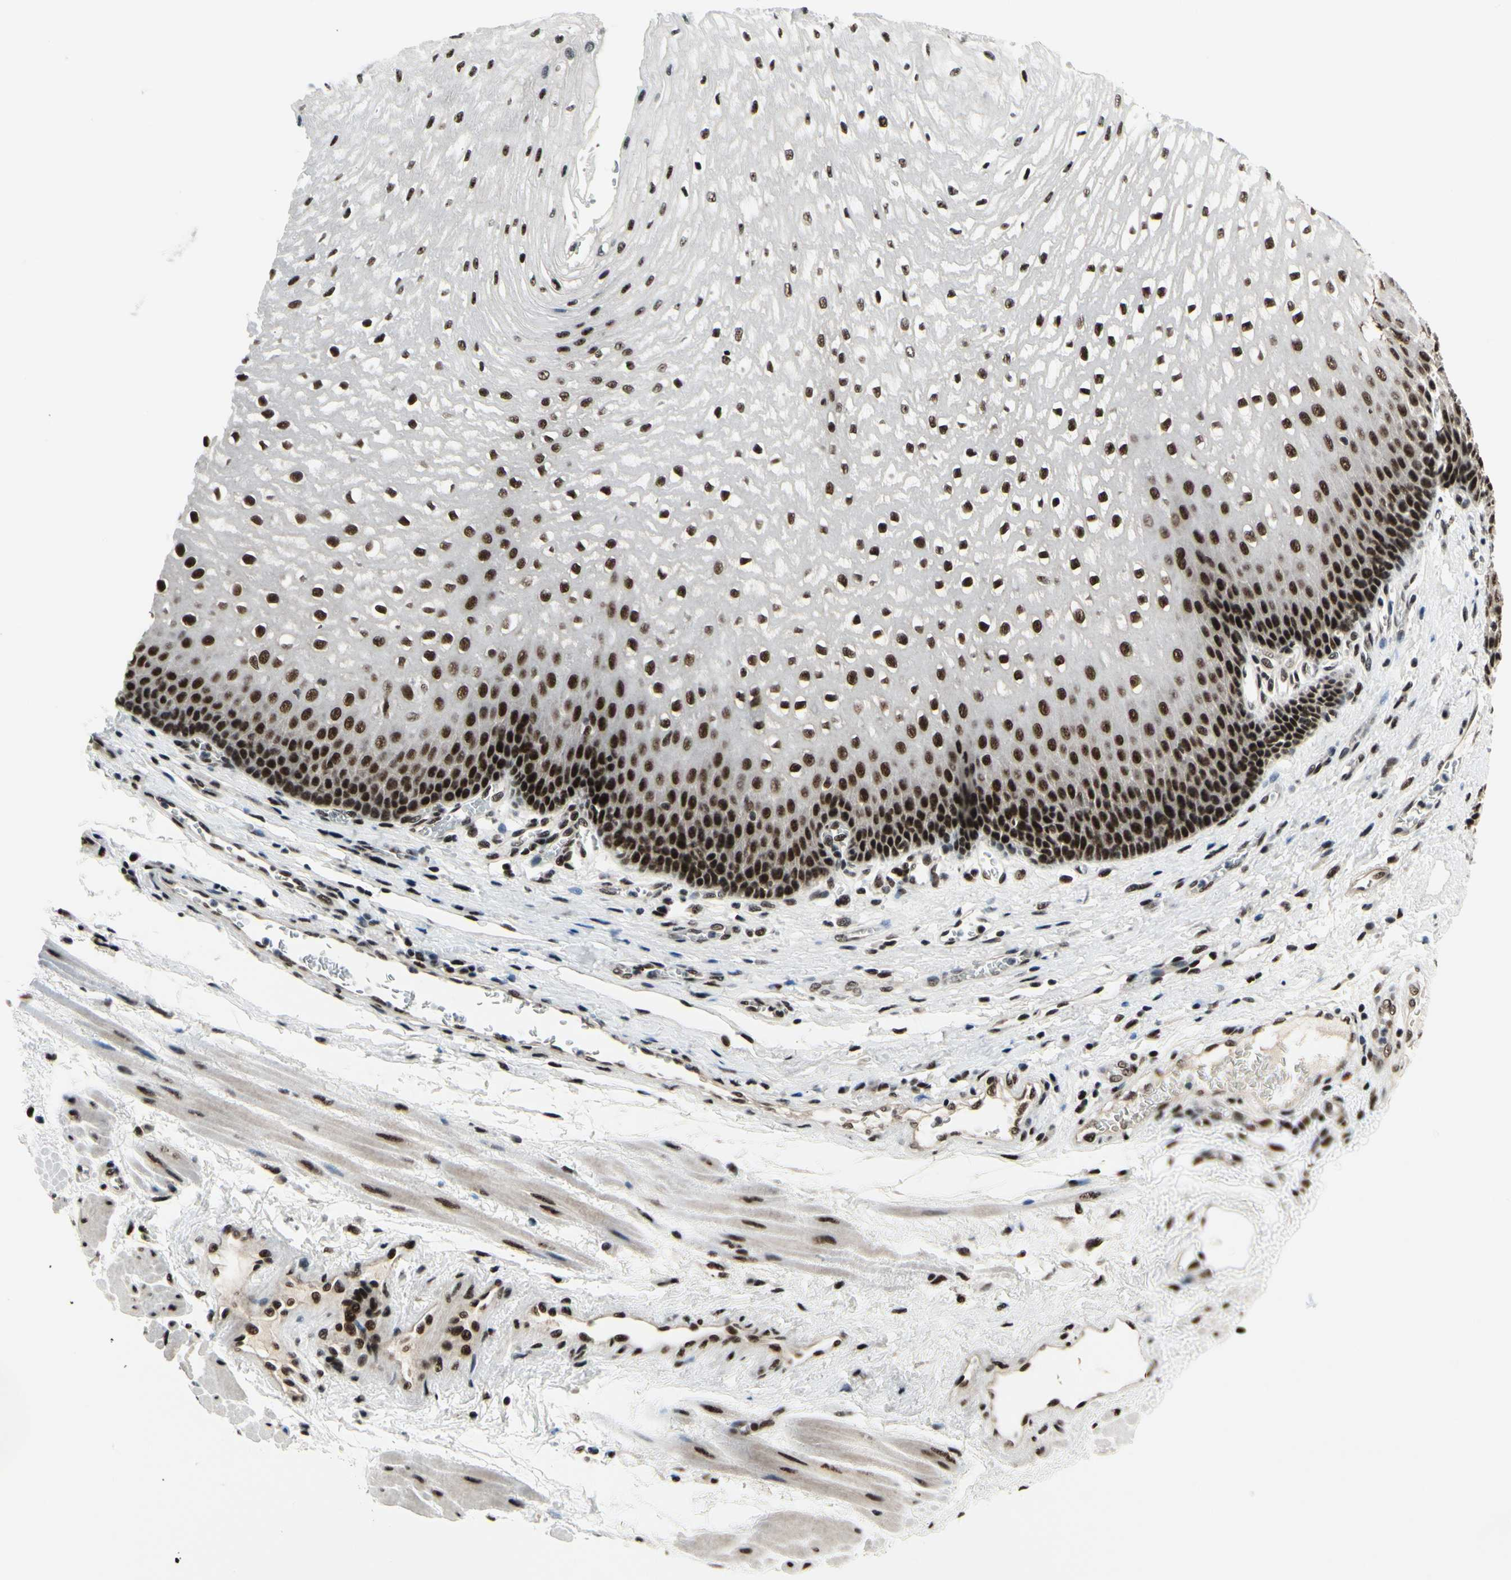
{"staining": {"intensity": "strong", "quantity": ">75%", "location": "nuclear"}, "tissue": "esophagus", "cell_type": "Squamous epithelial cells", "image_type": "normal", "snomed": [{"axis": "morphology", "description": "Normal tissue, NOS"}, {"axis": "topography", "description": "Esophagus"}], "caption": "High-power microscopy captured an immunohistochemistry micrograph of normal esophagus, revealing strong nuclear staining in about >75% of squamous epithelial cells.", "gene": "SRSF11", "patient": {"sex": "male", "age": 48}}